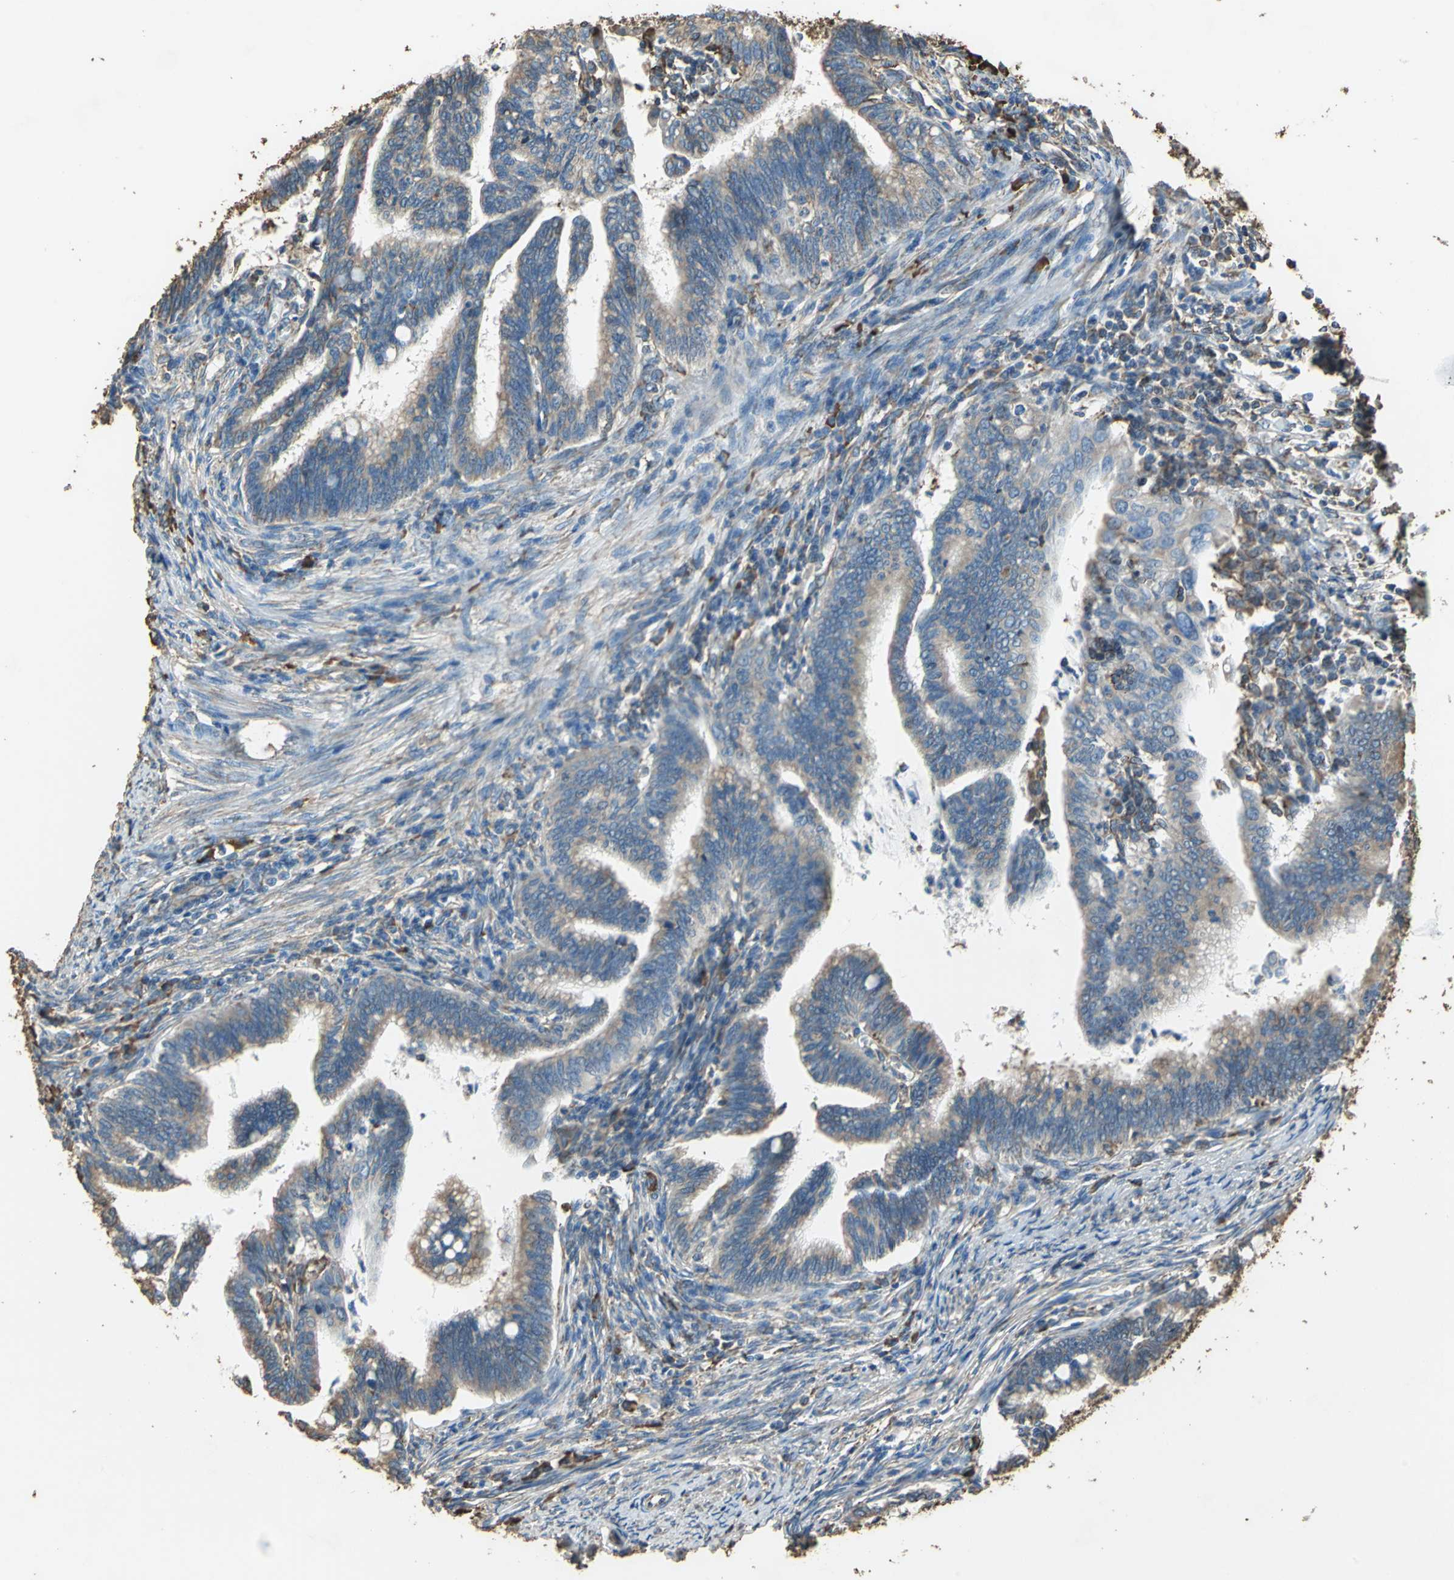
{"staining": {"intensity": "moderate", "quantity": ">75%", "location": "cytoplasmic/membranous"}, "tissue": "cervical cancer", "cell_type": "Tumor cells", "image_type": "cancer", "snomed": [{"axis": "morphology", "description": "Adenocarcinoma, NOS"}, {"axis": "topography", "description": "Cervix"}], "caption": "The histopathology image exhibits staining of cervical adenocarcinoma, revealing moderate cytoplasmic/membranous protein staining (brown color) within tumor cells.", "gene": "GPANK1", "patient": {"sex": "female", "age": 36}}